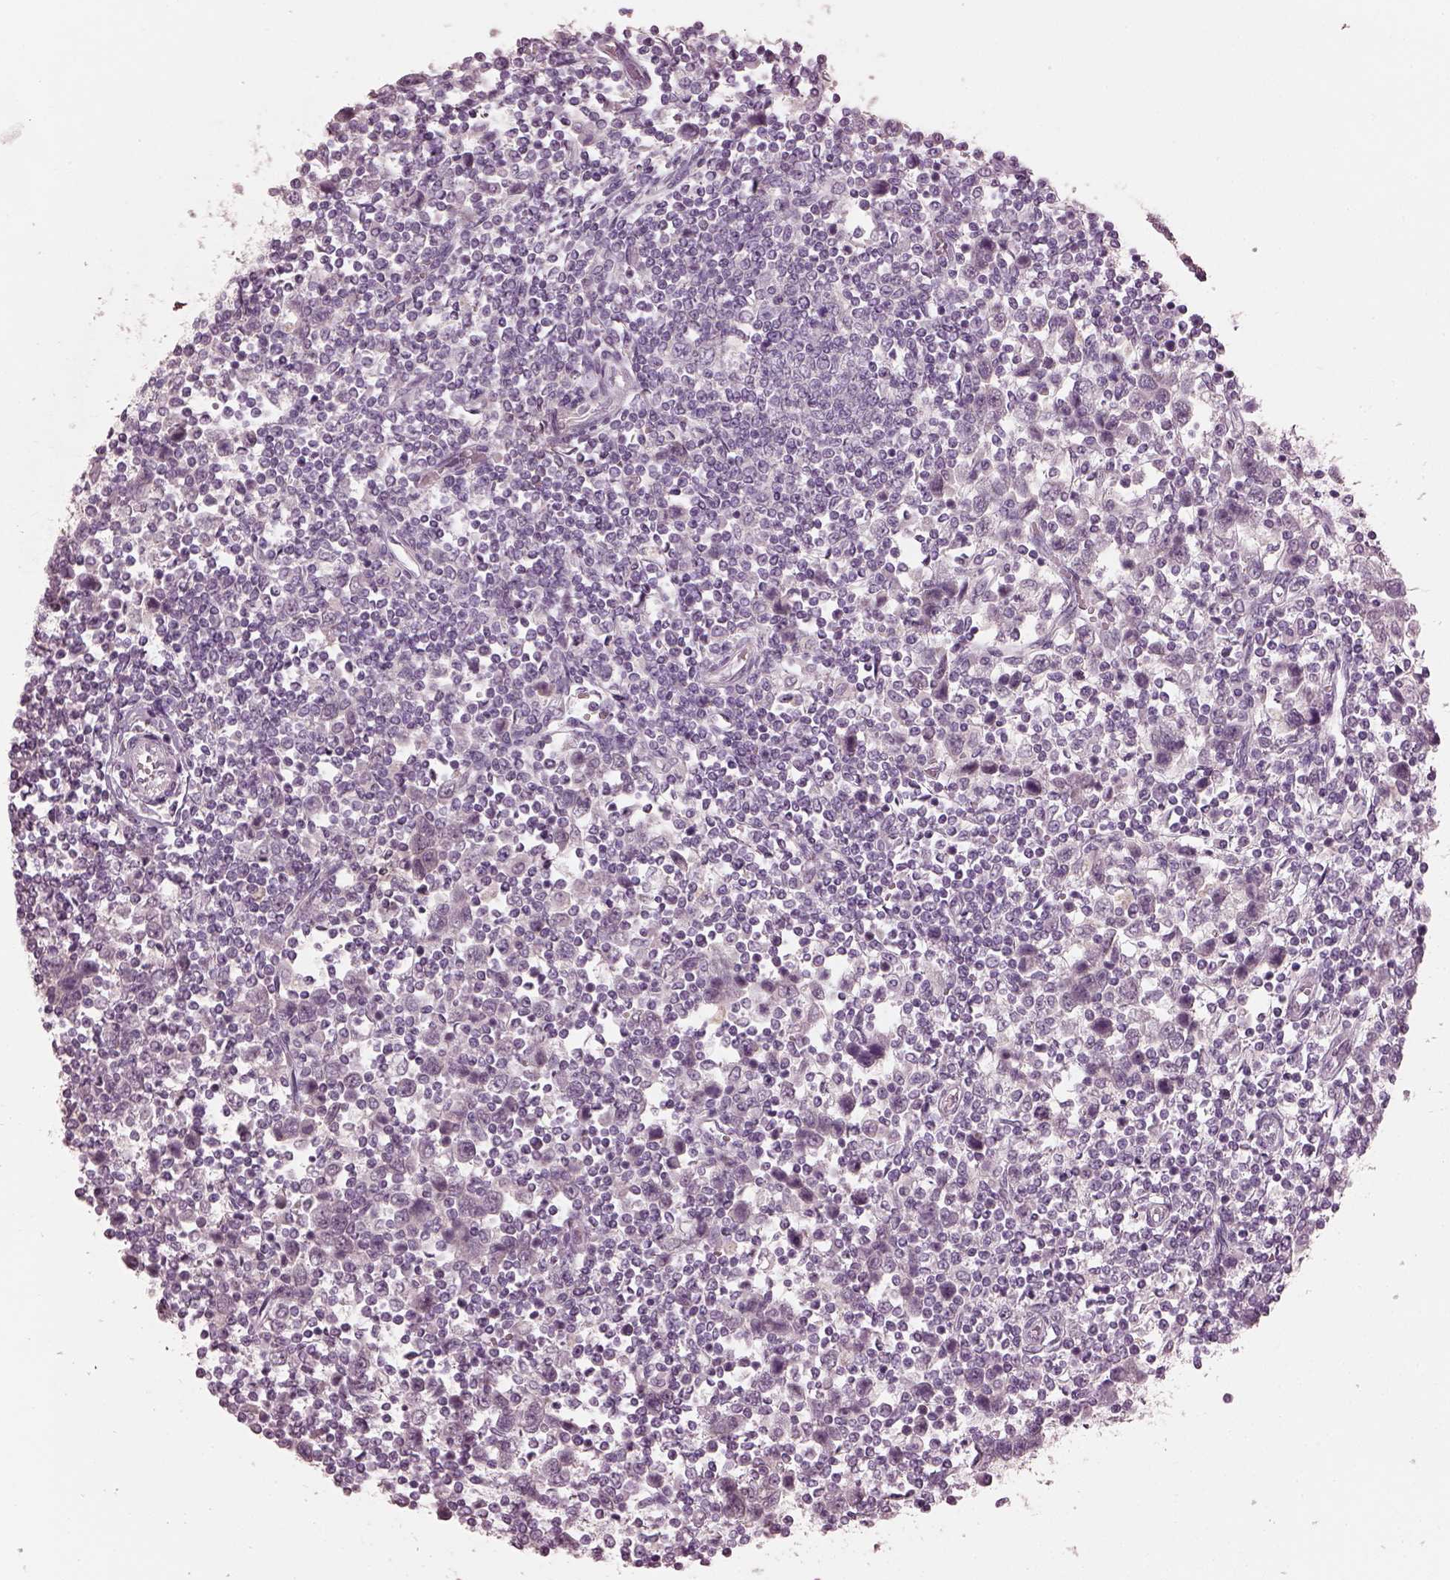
{"staining": {"intensity": "negative", "quantity": "none", "location": "none"}, "tissue": "testis cancer", "cell_type": "Tumor cells", "image_type": "cancer", "snomed": [{"axis": "morphology", "description": "Normal tissue, NOS"}, {"axis": "morphology", "description": "Seminoma, NOS"}, {"axis": "topography", "description": "Testis"}, {"axis": "topography", "description": "Epididymis"}], "caption": "There is no significant staining in tumor cells of seminoma (testis).", "gene": "OPTC", "patient": {"sex": "male", "age": 34}}